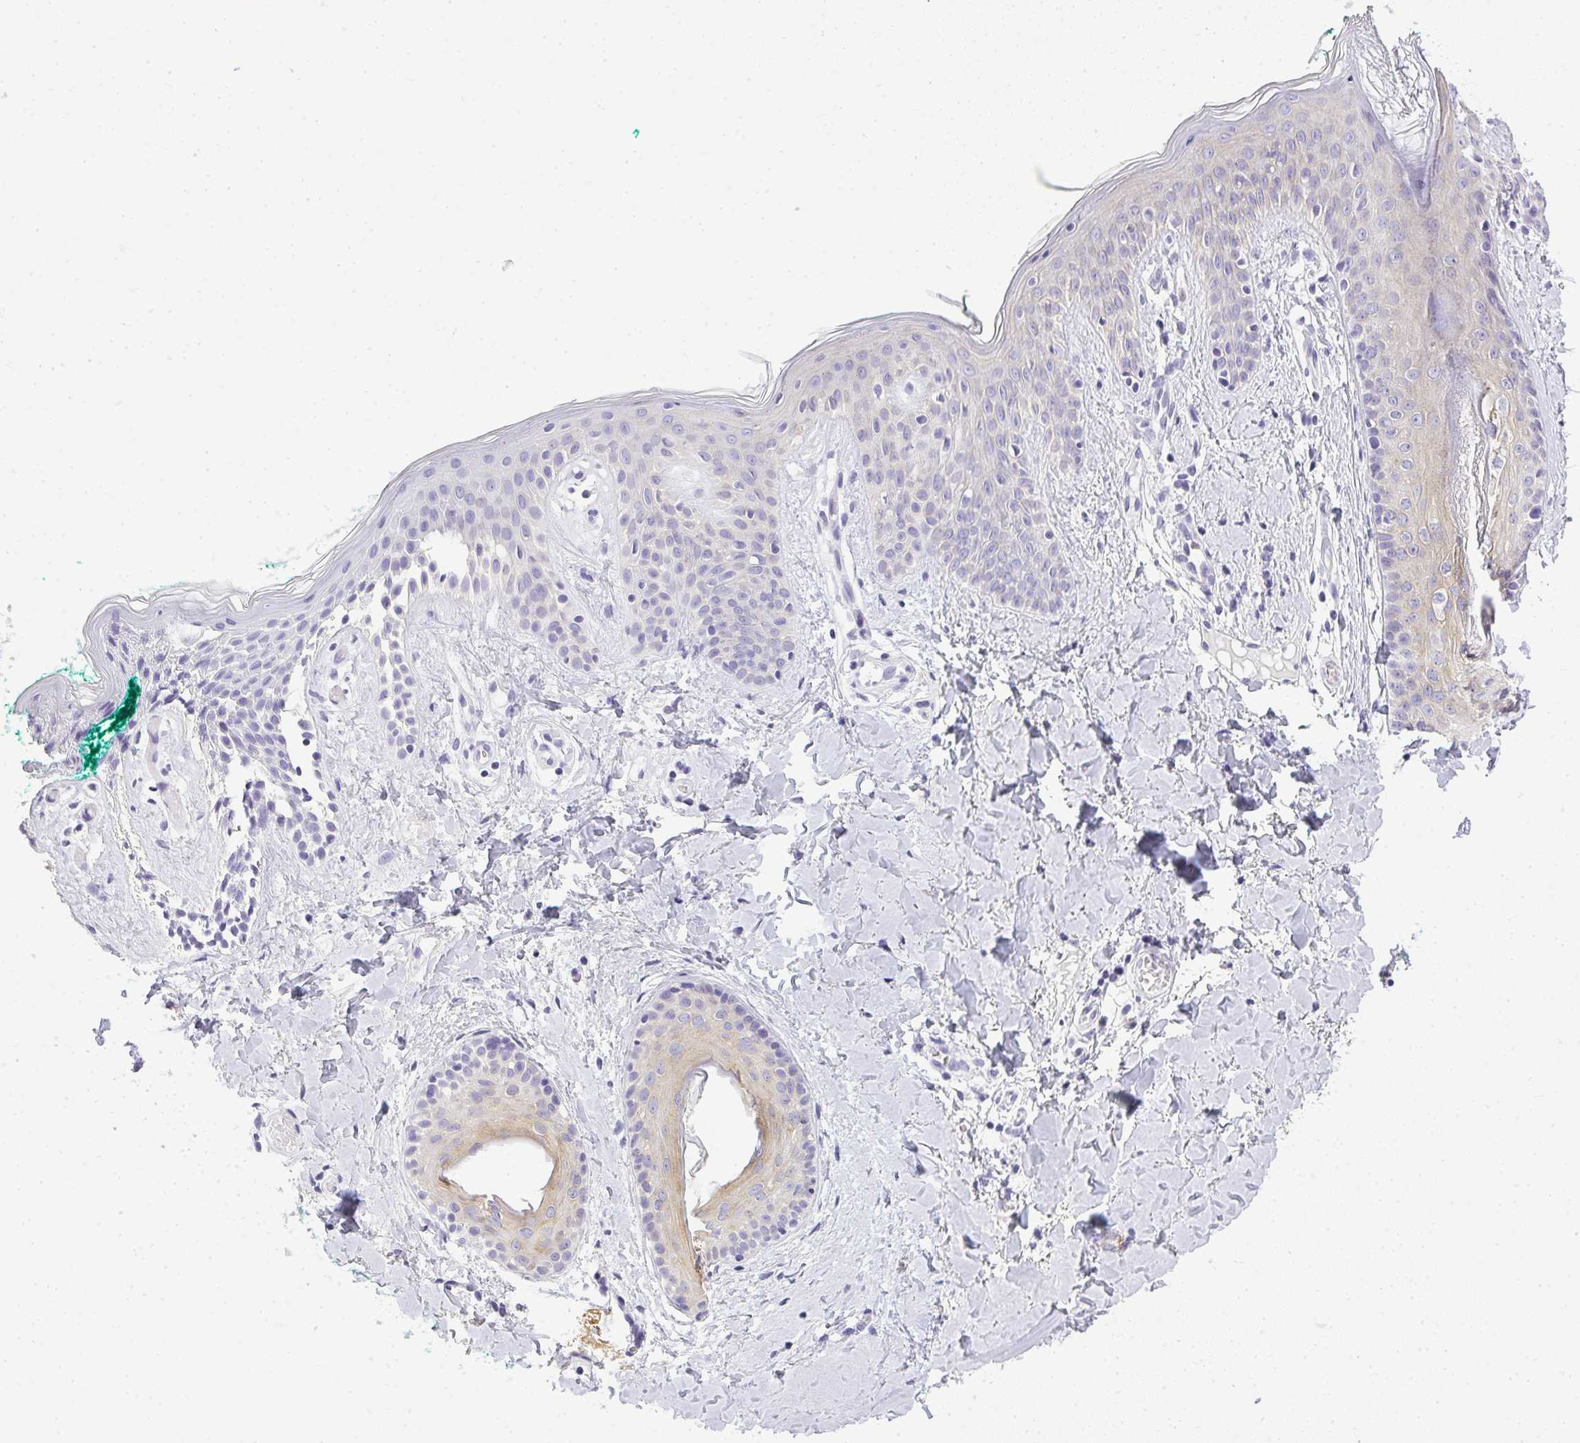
{"staining": {"intensity": "negative", "quantity": "none", "location": "none"}, "tissue": "skin", "cell_type": "Fibroblasts", "image_type": "normal", "snomed": [{"axis": "morphology", "description": "Normal tissue, NOS"}, {"axis": "topography", "description": "Skin"}], "caption": "This is an IHC micrograph of normal human skin. There is no expression in fibroblasts.", "gene": "PLPPR3", "patient": {"sex": "male", "age": 16}}